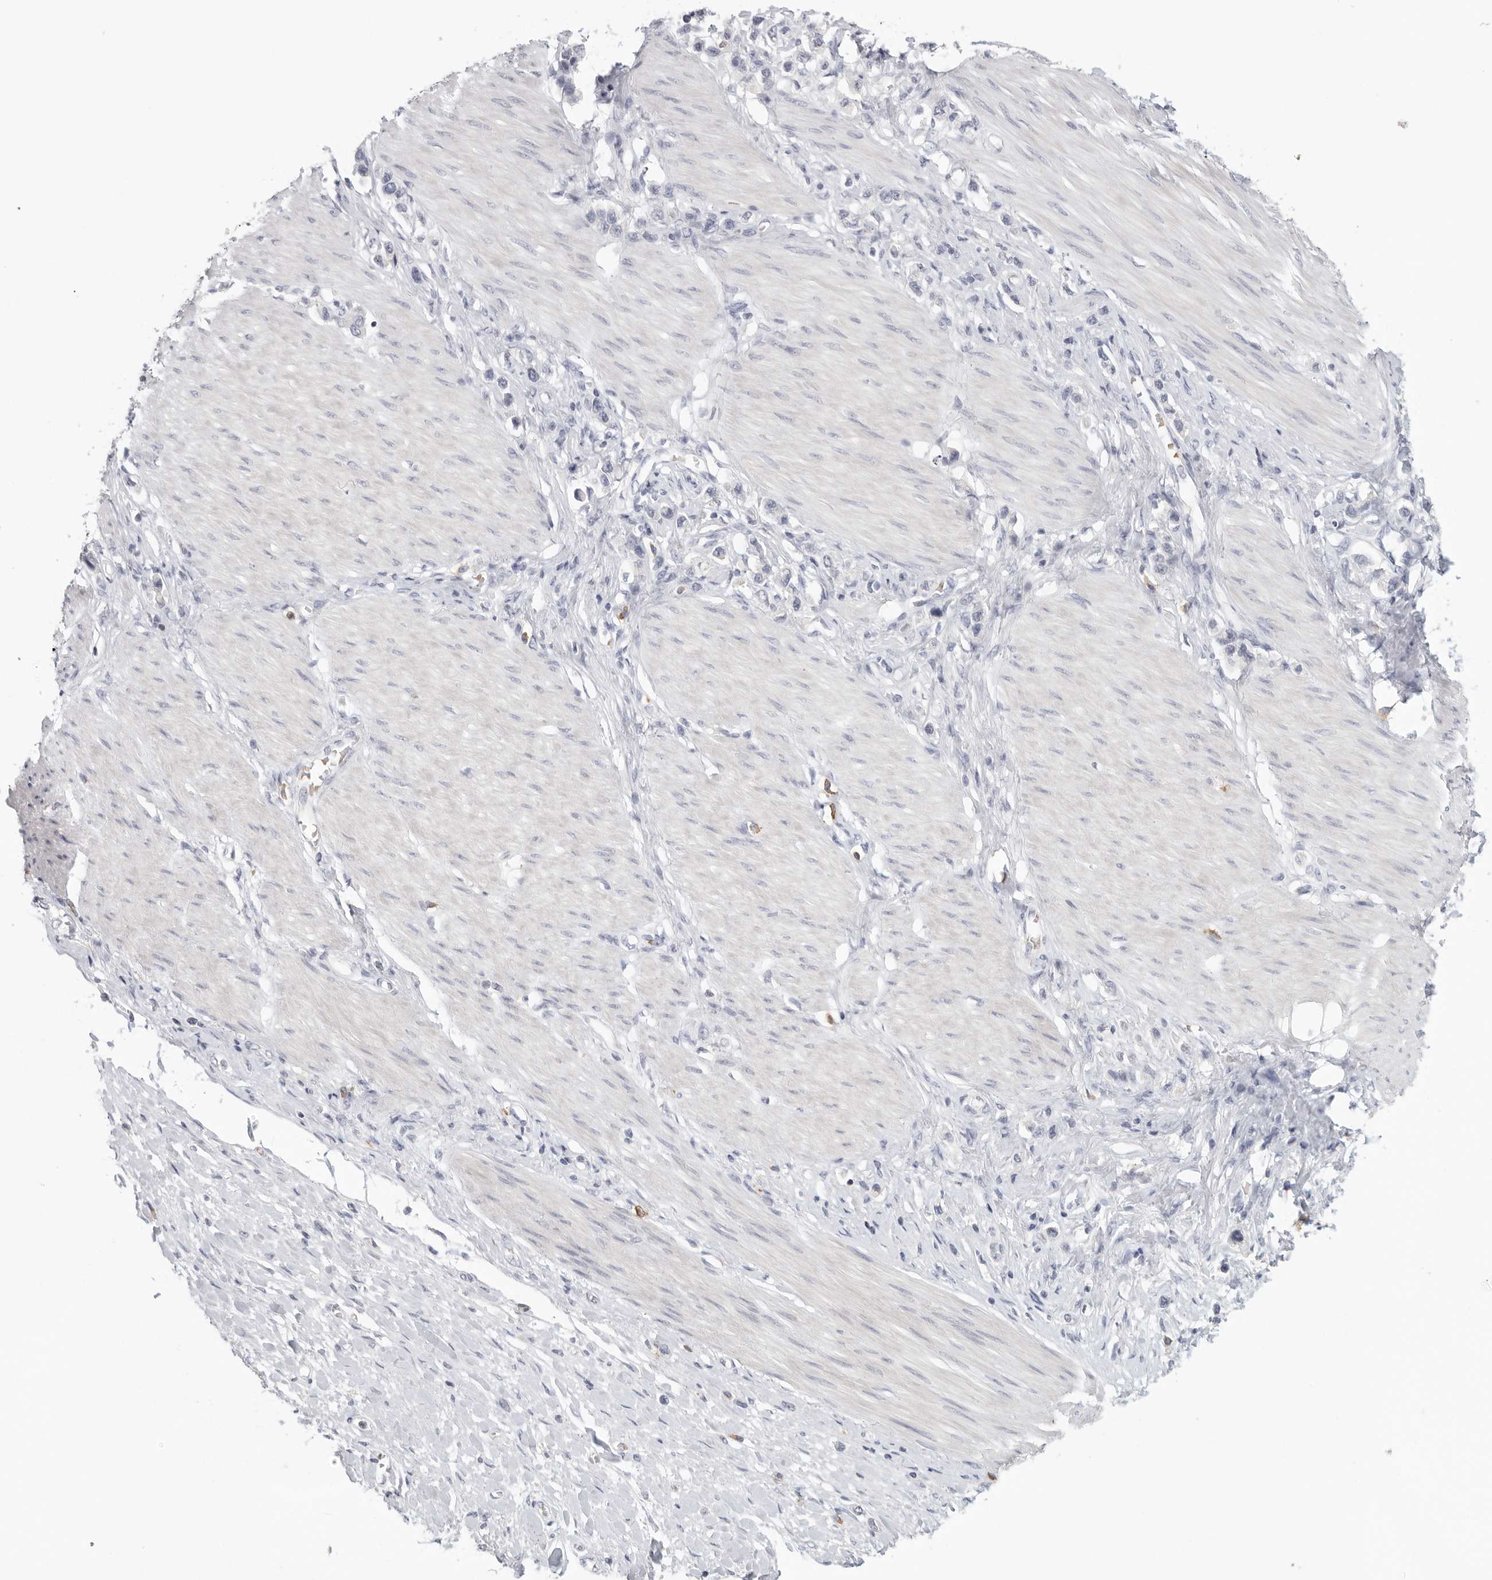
{"staining": {"intensity": "negative", "quantity": "none", "location": "none"}, "tissue": "stomach cancer", "cell_type": "Tumor cells", "image_type": "cancer", "snomed": [{"axis": "morphology", "description": "Adenocarcinoma, NOS"}, {"axis": "topography", "description": "Stomach"}], "caption": "Tumor cells show no significant expression in adenocarcinoma (stomach).", "gene": "DNAJC11", "patient": {"sex": "female", "age": 65}}